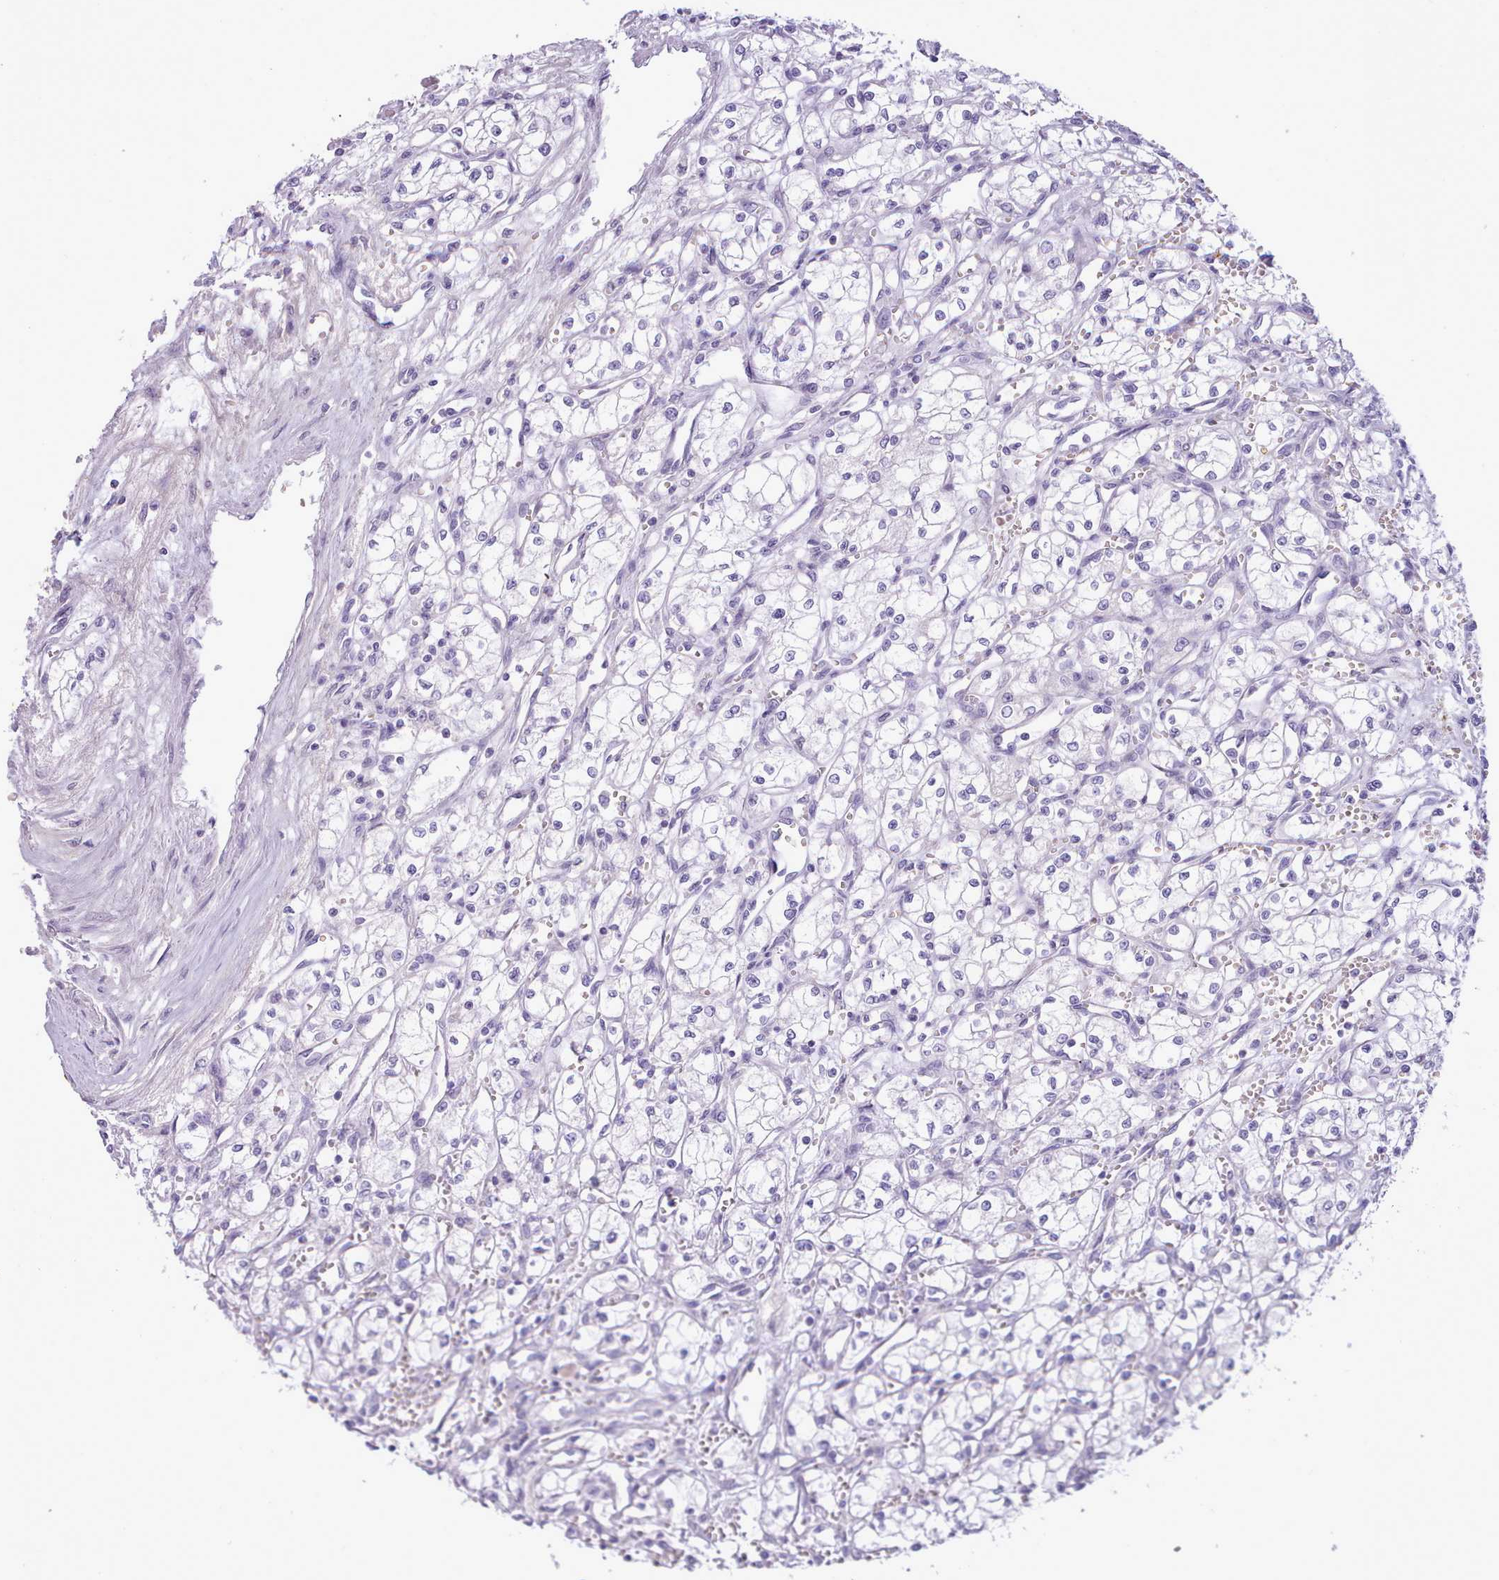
{"staining": {"intensity": "negative", "quantity": "none", "location": "none"}, "tissue": "renal cancer", "cell_type": "Tumor cells", "image_type": "cancer", "snomed": [{"axis": "morphology", "description": "Adenocarcinoma, NOS"}, {"axis": "topography", "description": "Kidney"}], "caption": "Renal adenocarcinoma was stained to show a protein in brown. There is no significant staining in tumor cells.", "gene": "CYP2A13", "patient": {"sex": "male", "age": 59}}